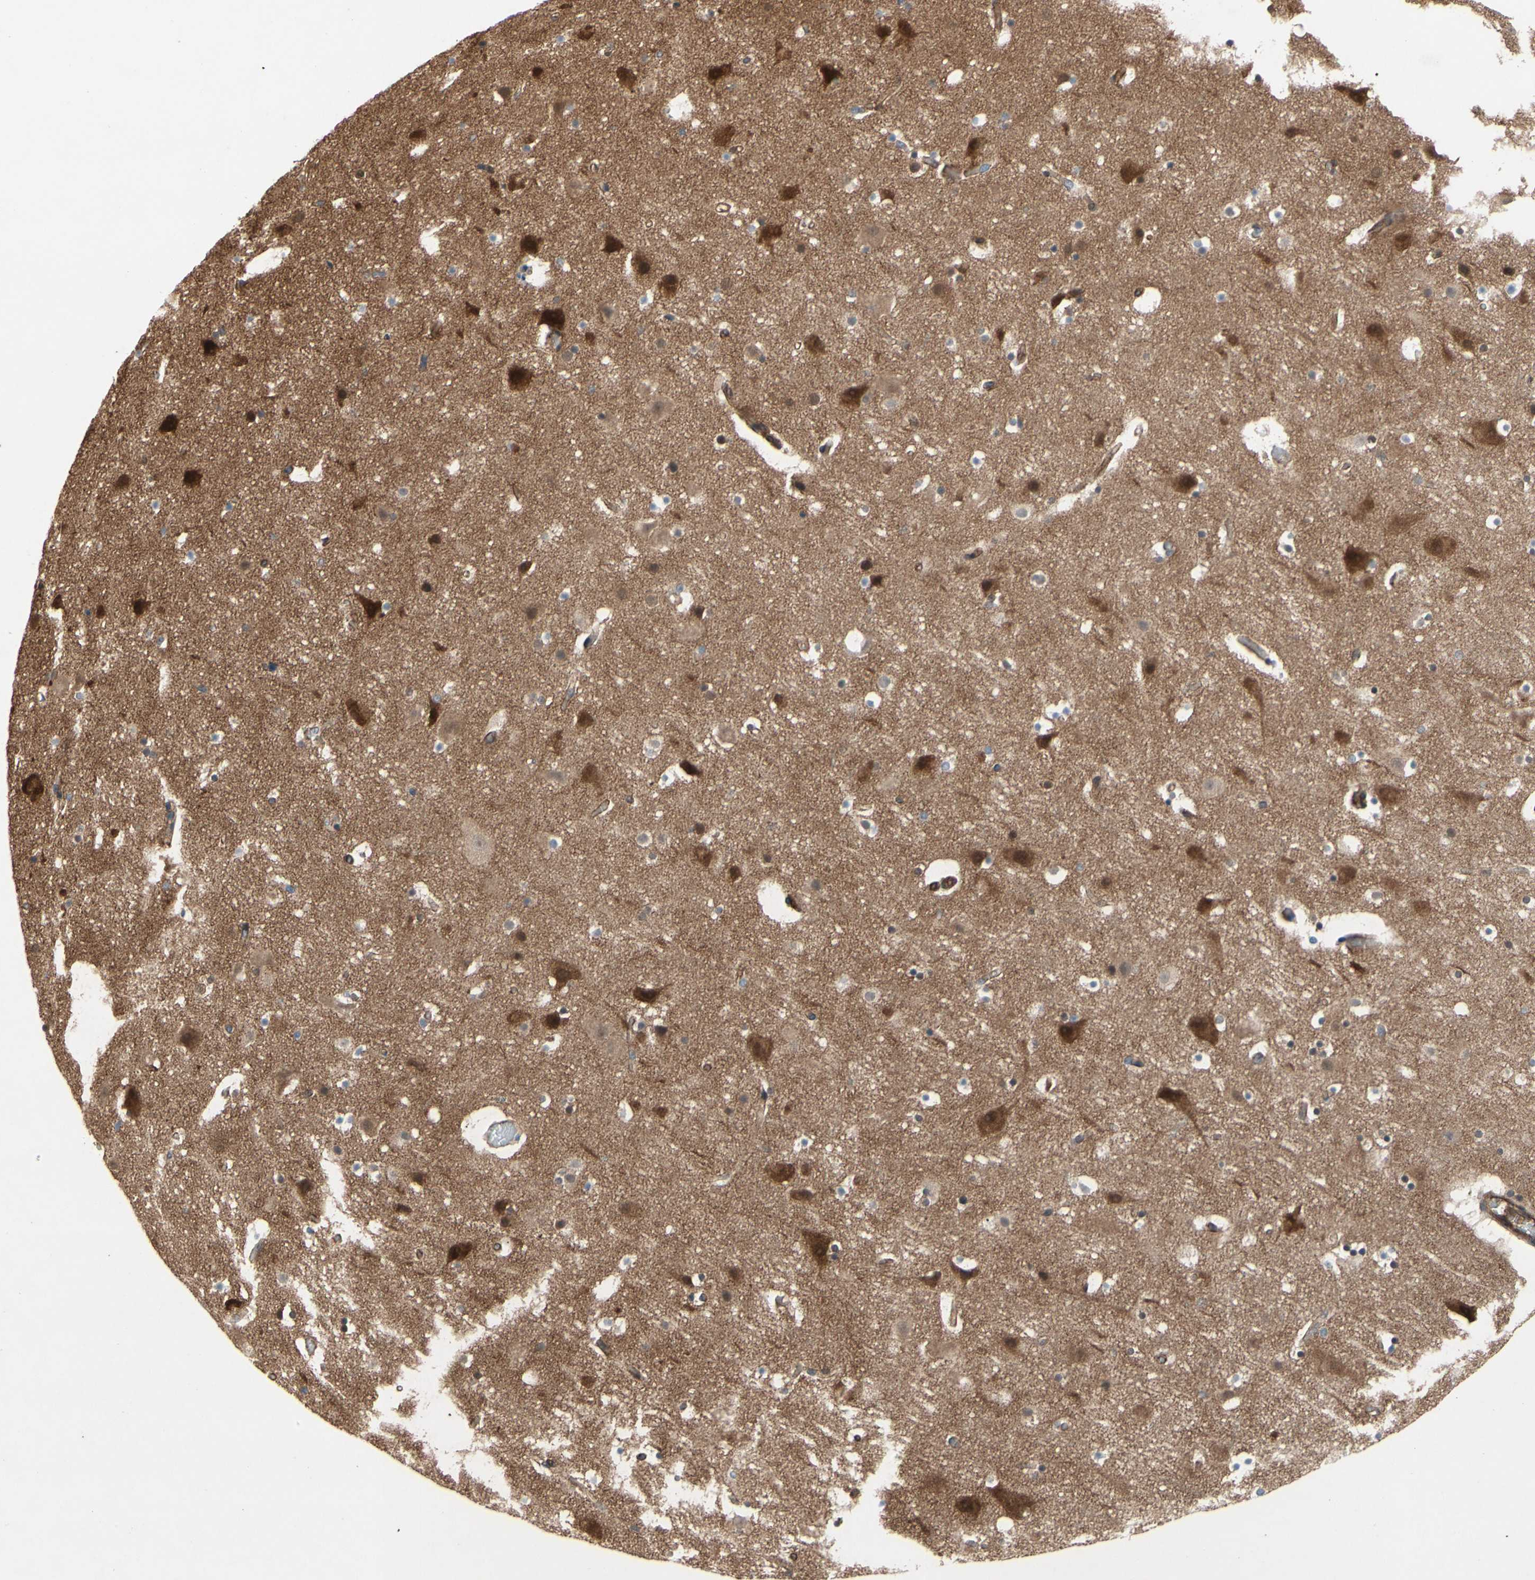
{"staining": {"intensity": "moderate", "quantity": ">75%", "location": "cytoplasmic/membranous"}, "tissue": "cerebral cortex", "cell_type": "Endothelial cells", "image_type": "normal", "snomed": [{"axis": "morphology", "description": "Normal tissue, NOS"}, {"axis": "topography", "description": "Cerebral cortex"}], "caption": "This is an image of immunohistochemistry (IHC) staining of benign cerebral cortex, which shows moderate positivity in the cytoplasmic/membranous of endothelial cells.", "gene": "CTTNBP2", "patient": {"sex": "male", "age": 45}}